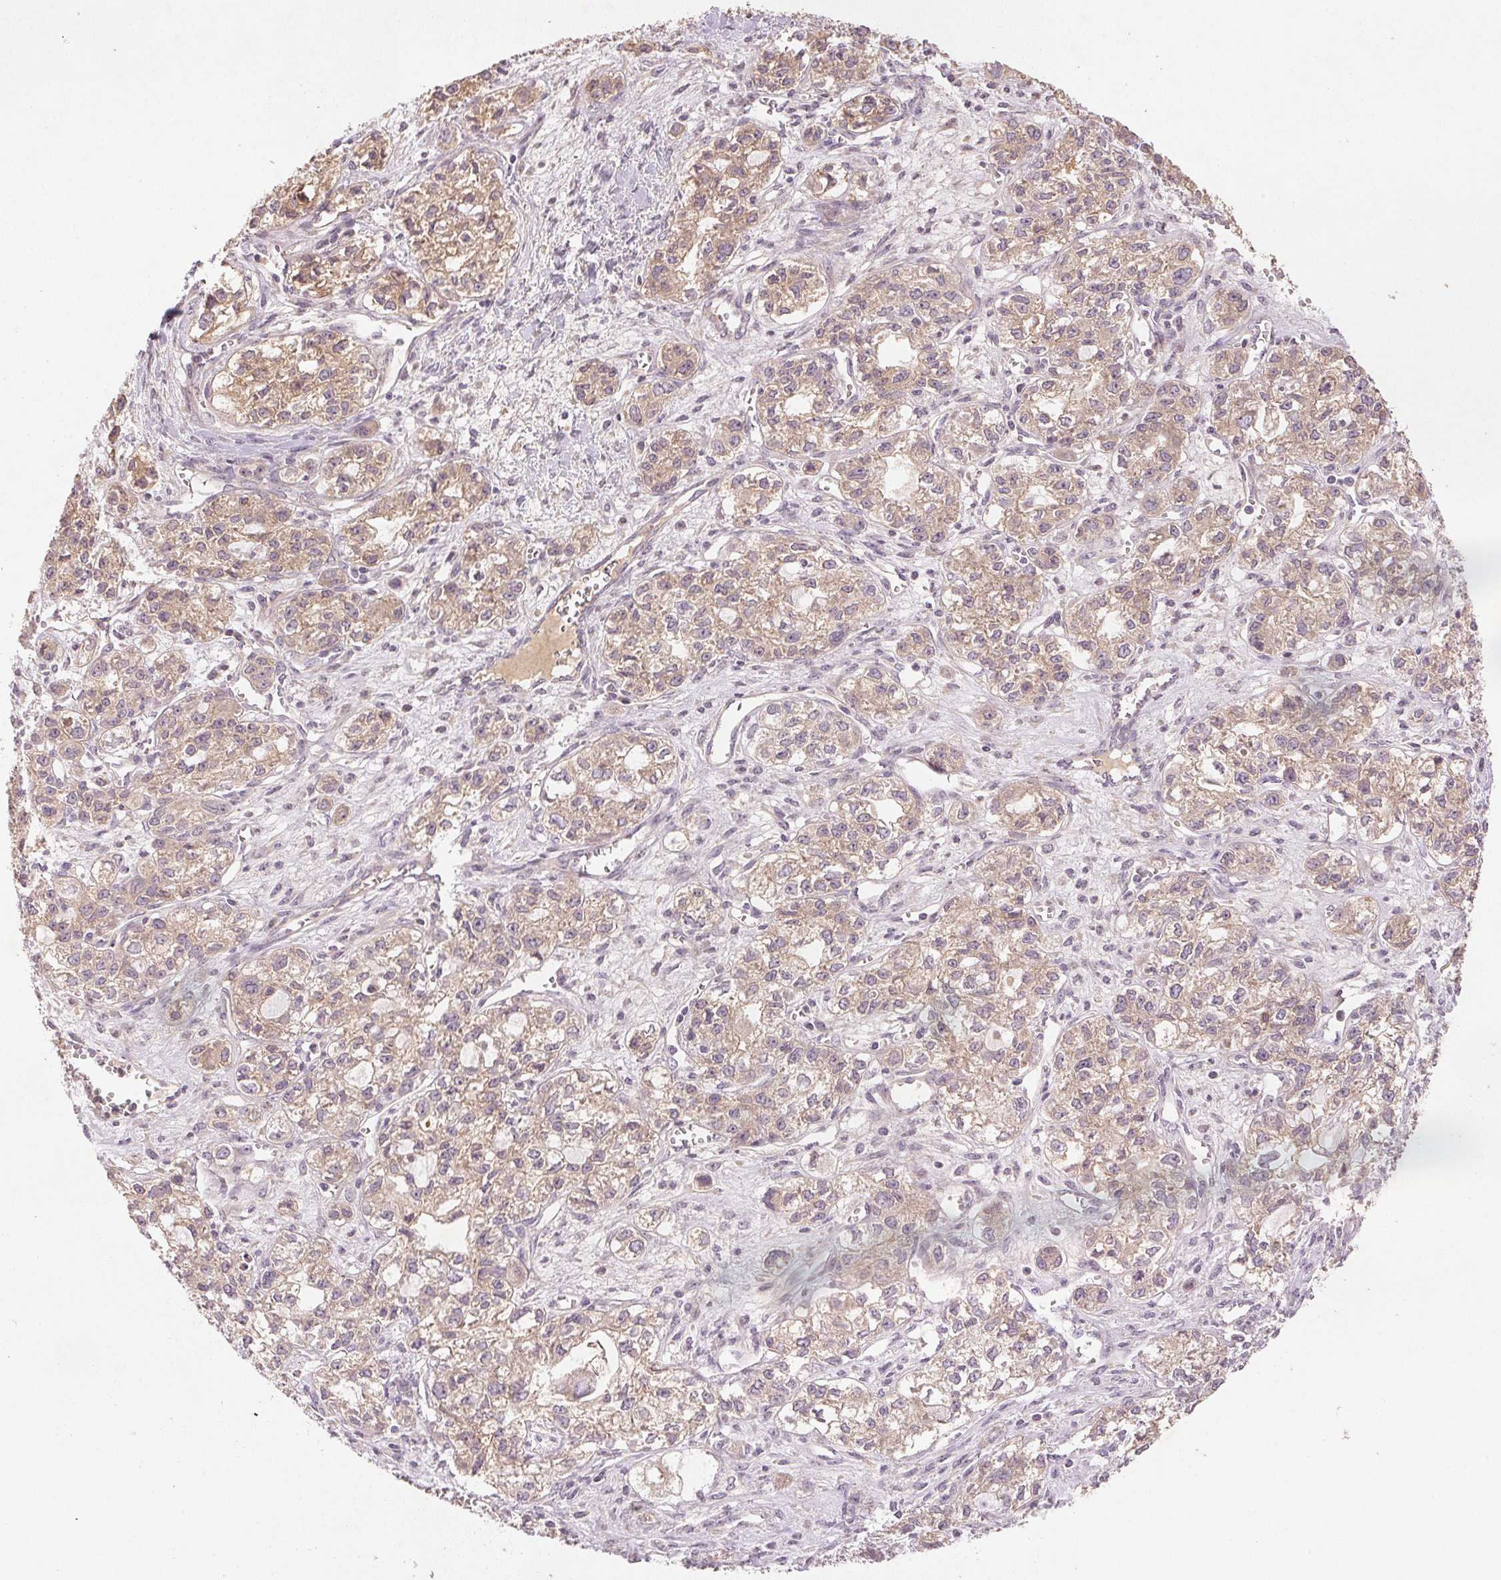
{"staining": {"intensity": "weak", "quantity": "25%-75%", "location": "cytoplasmic/membranous"}, "tissue": "ovarian cancer", "cell_type": "Tumor cells", "image_type": "cancer", "snomed": [{"axis": "morphology", "description": "Carcinoma, endometroid"}, {"axis": "topography", "description": "Ovary"}], "caption": "An immunohistochemistry photomicrograph of neoplastic tissue is shown. Protein staining in brown highlights weak cytoplasmic/membranous positivity in endometroid carcinoma (ovarian) within tumor cells.", "gene": "YIF1B", "patient": {"sex": "female", "age": 64}}